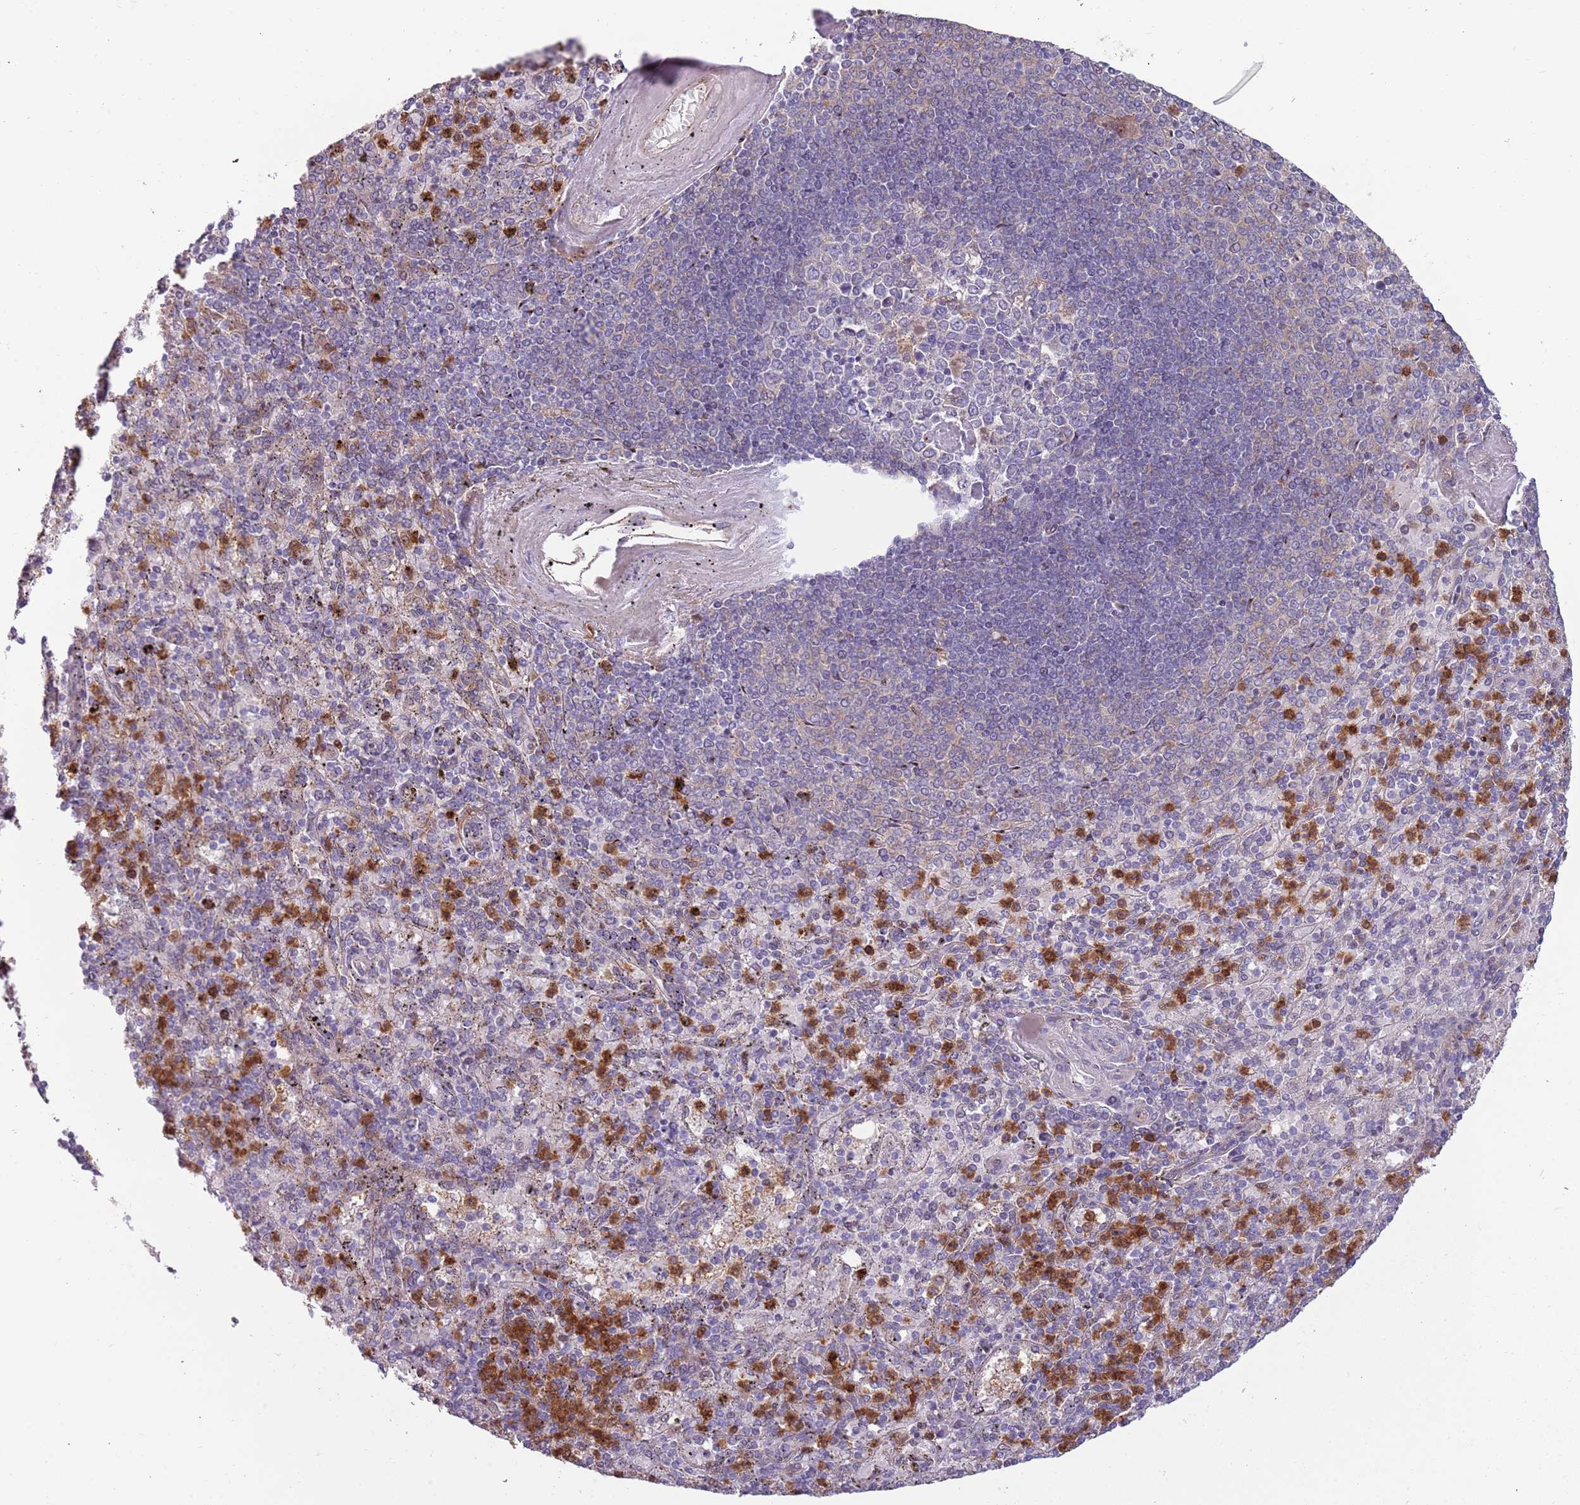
{"staining": {"intensity": "strong", "quantity": "<25%", "location": "cytoplasmic/membranous"}, "tissue": "spleen", "cell_type": "Cells in red pulp", "image_type": "normal", "snomed": [{"axis": "morphology", "description": "Normal tissue, NOS"}, {"axis": "topography", "description": "Spleen"}], "caption": "The image displays staining of benign spleen, revealing strong cytoplasmic/membranous protein positivity (brown color) within cells in red pulp.", "gene": "NADK", "patient": {"sex": "male", "age": 82}}